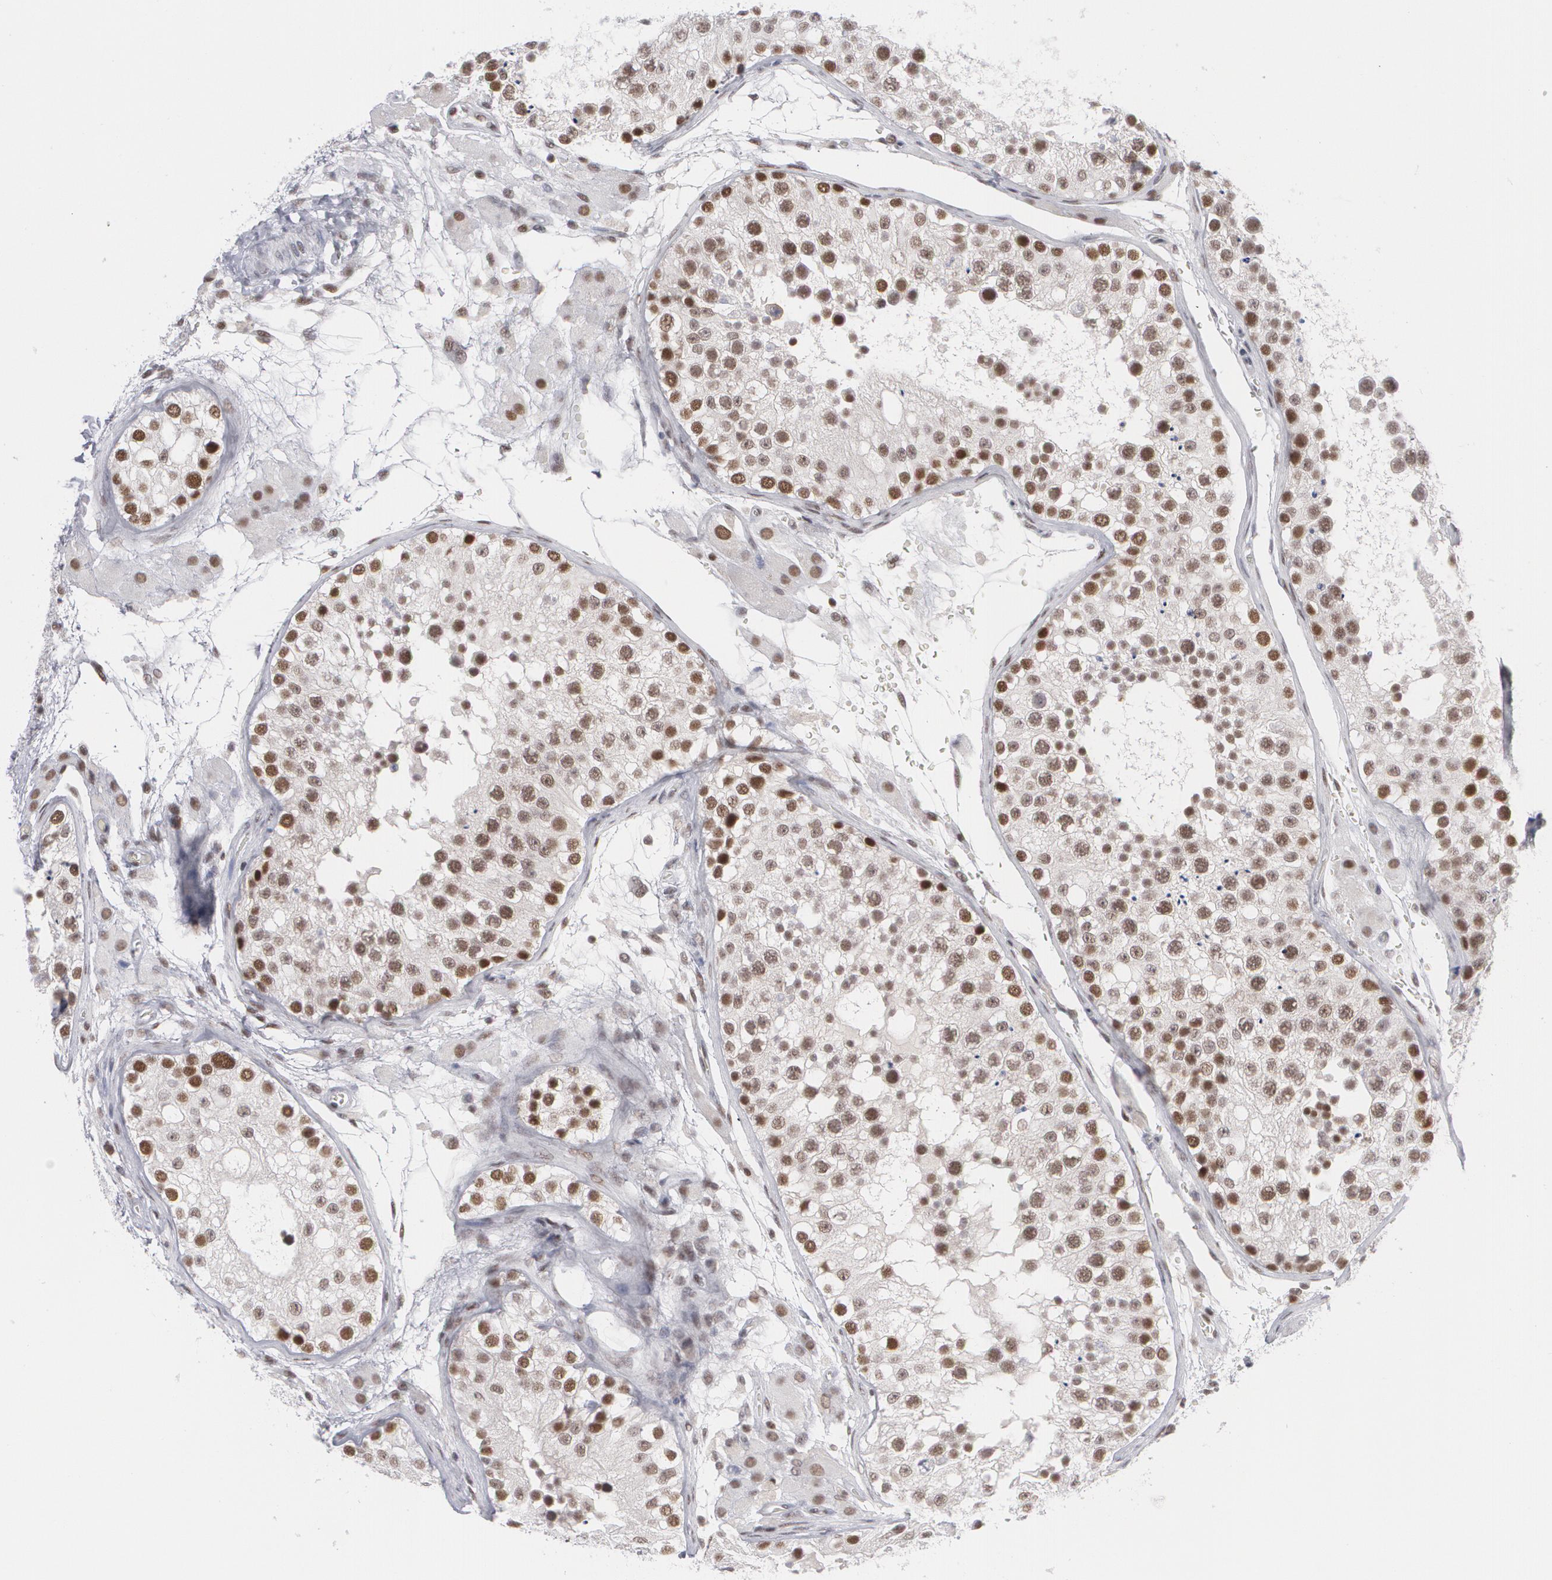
{"staining": {"intensity": "strong", "quantity": ">75%", "location": "nuclear"}, "tissue": "testis", "cell_type": "Cells in seminiferous ducts", "image_type": "normal", "snomed": [{"axis": "morphology", "description": "Normal tissue, NOS"}, {"axis": "topography", "description": "Testis"}], "caption": "This image exhibits IHC staining of normal human testis, with high strong nuclear expression in approximately >75% of cells in seminiferous ducts.", "gene": "MCL1", "patient": {"sex": "male", "age": 26}}